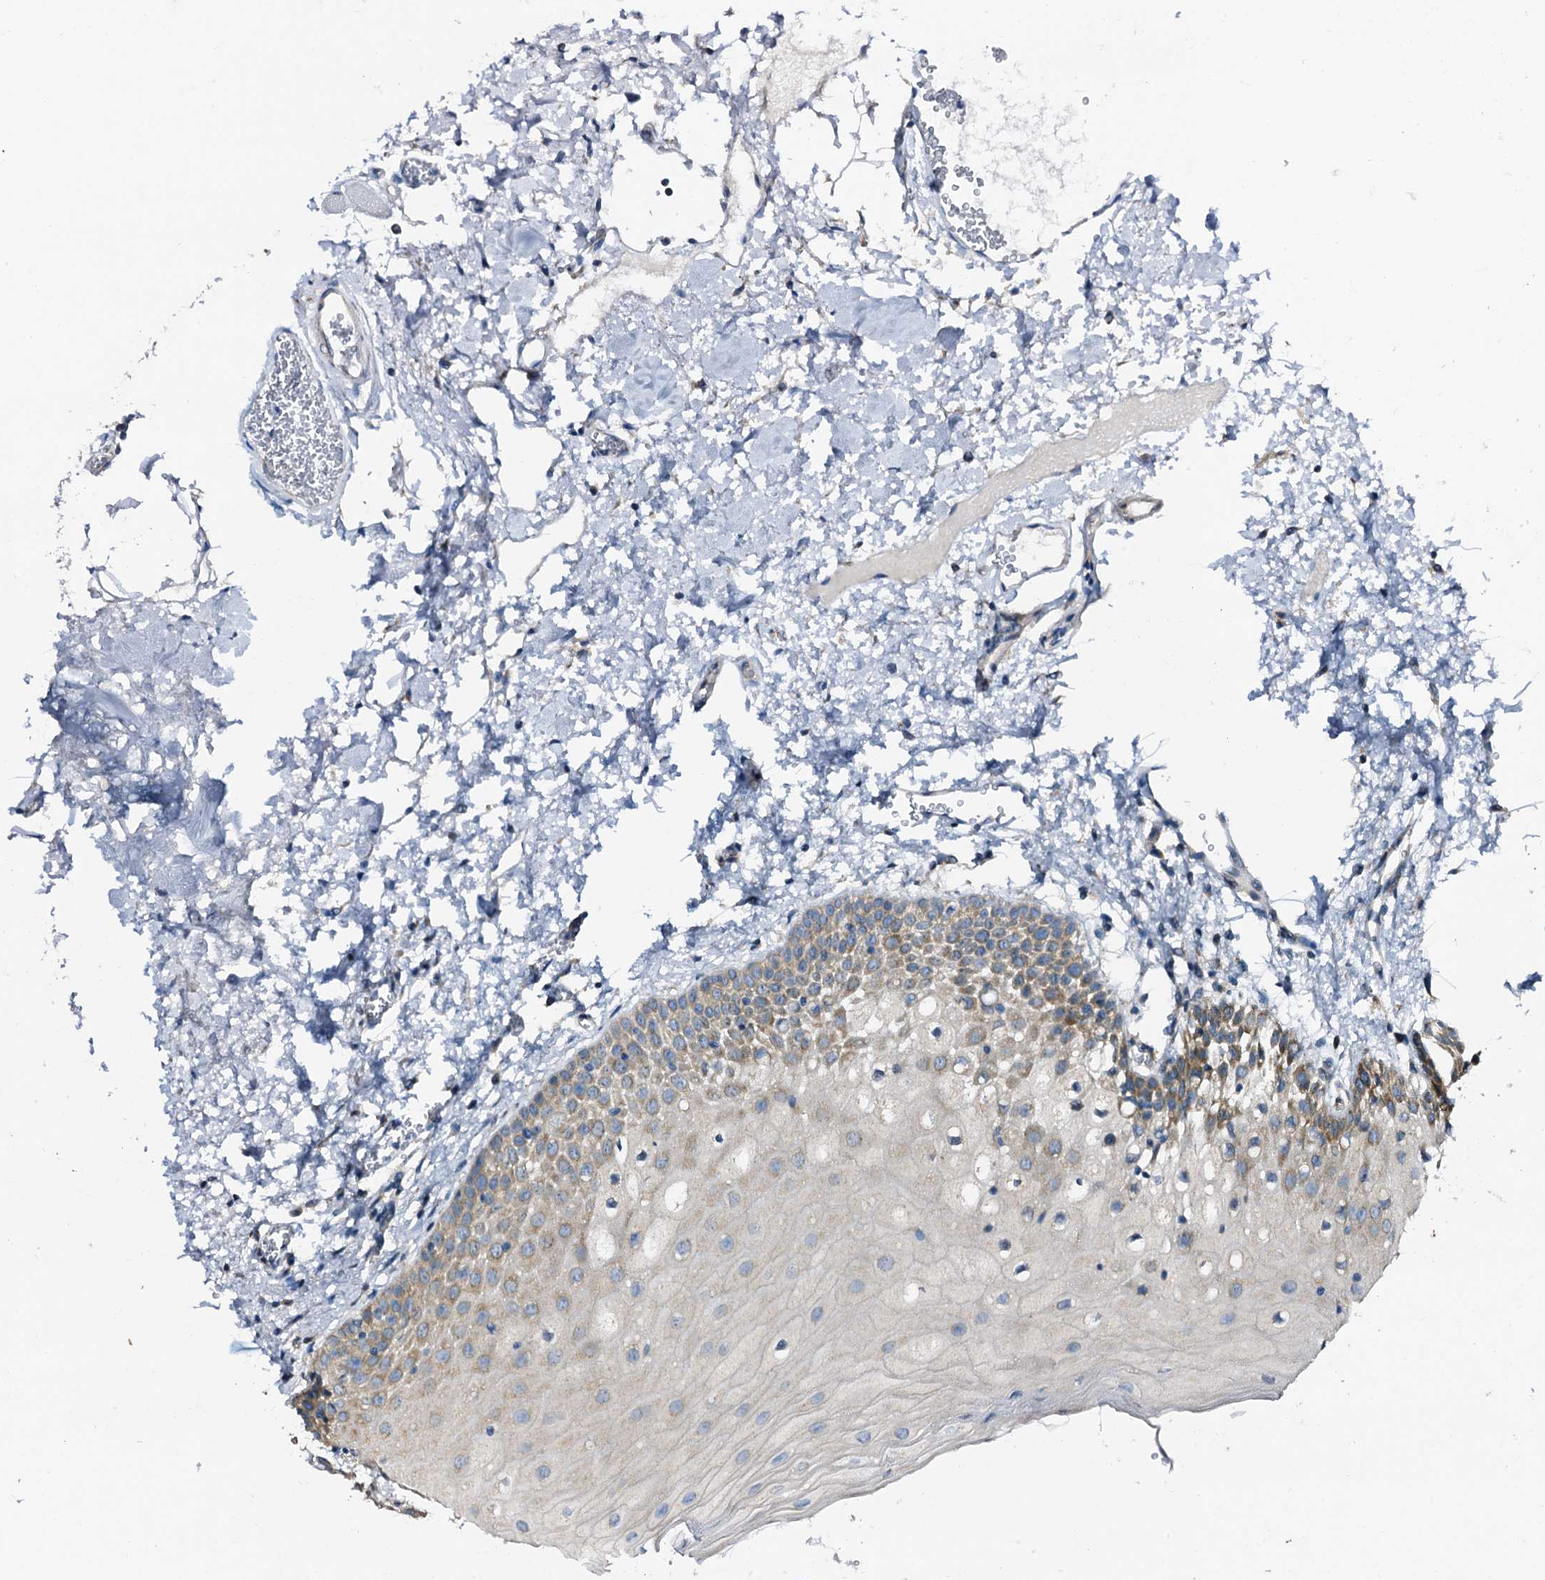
{"staining": {"intensity": "strong", "quantity": "25%-75%", "location": "cytoplasmic/membranous"}, "tissue": "oral mucosa", "cell_type": "Squamous epithelial cells", "image_type": "normal", "snomed": [{"axis": "morphology", "description": "Normal tissue, NOS"}, {"axis": "topography", "description": "Oral tissue"}, {"axis": "topography", "description": "Tounge, NOS"}], "caption": "Immunohistochemical staining of unremarkable oral mucosa demonstrates high levels of strong cytoplasmic/membranous expression in about 25%-75% of squamous epithelial cells.", "gene": "STARD13", "patient": {"sex": "female", "age": 73}}